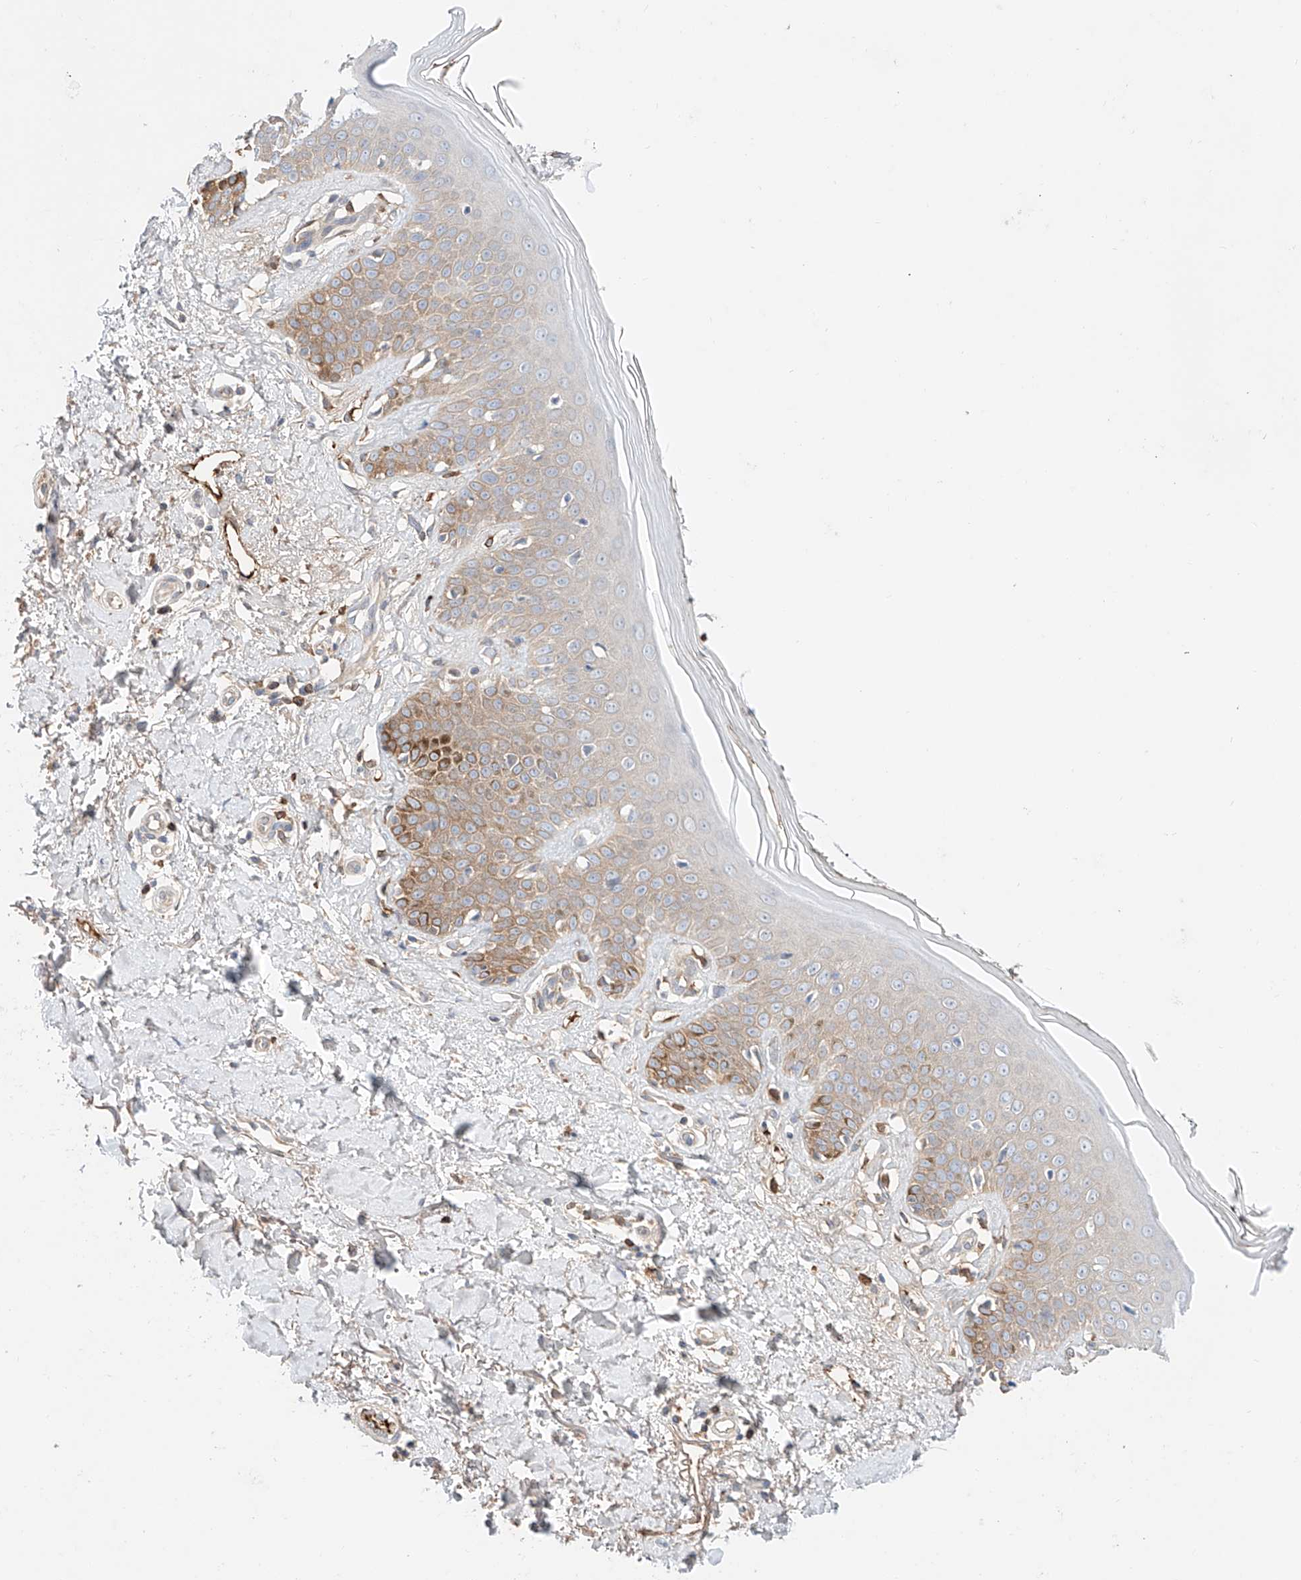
{"staining": {"intensity": "moderate", "quantity": "25%-75%", "location": "cytoplasmic/membranous"}, "tissue": "skin", "cell_type": "Fibroblasts", "image_type": "normal", "snomed": [{"axis": "morphology", "description": "Normal tissue, NOS"}, {"axis": "topography", "description": "Skin"}], "caption": "A brown stain shows moderate cytoplasmic/membranous expression of a protein in fibroblasts of unremarkable skin. (brown staining indicates protein expression, while blue staining denotes nuclei).", "gene": "PGGT1B", "patient": {"sex": "female", "age": 64}}